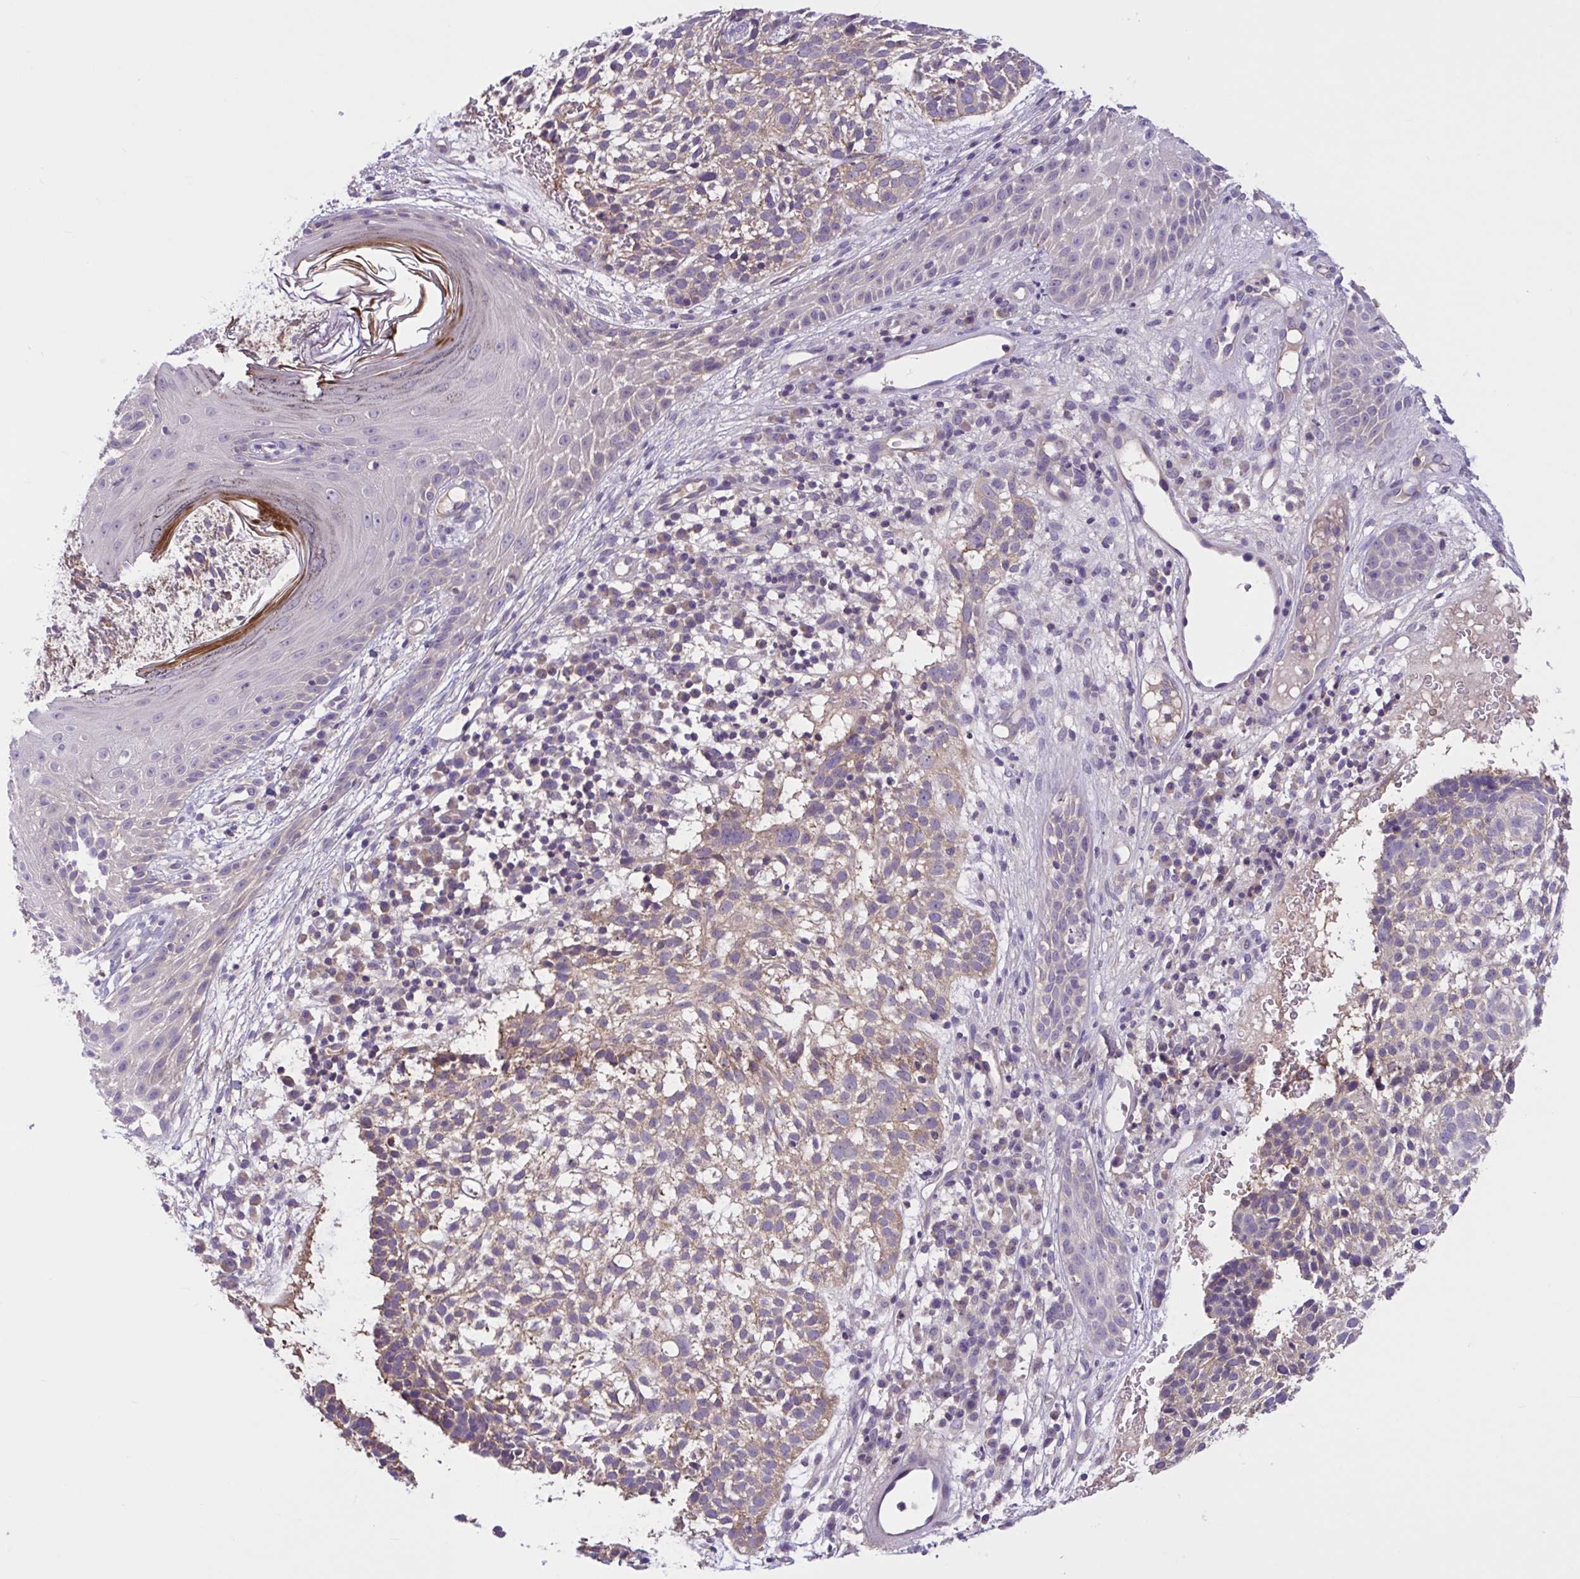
{"staining": {"intensity": "weak", "quantity": "25%-75%", "location": "cytoplasmic/membranous"}, "tissue": "skin cancer", "cell_type": "Tumor cells", "image_type": "cancer", "snomed": [{"axis": "morphology", "description": "Basal cell carcinoma"}, {"axis": "topography", "description": "Skin"}, {"axis": "topography", "description": "Skin of scalp"}], "caption": "This micrograph shows skin basal cell carcinoma stained with IHC to label a protein in brown. The cytoplasmic/membranous of tumor cells show weak positivity for the protein. Nuclei are counter-stained blue.", "gene": "WNT9B", "patient": {"sex": "female", "age": 45}}